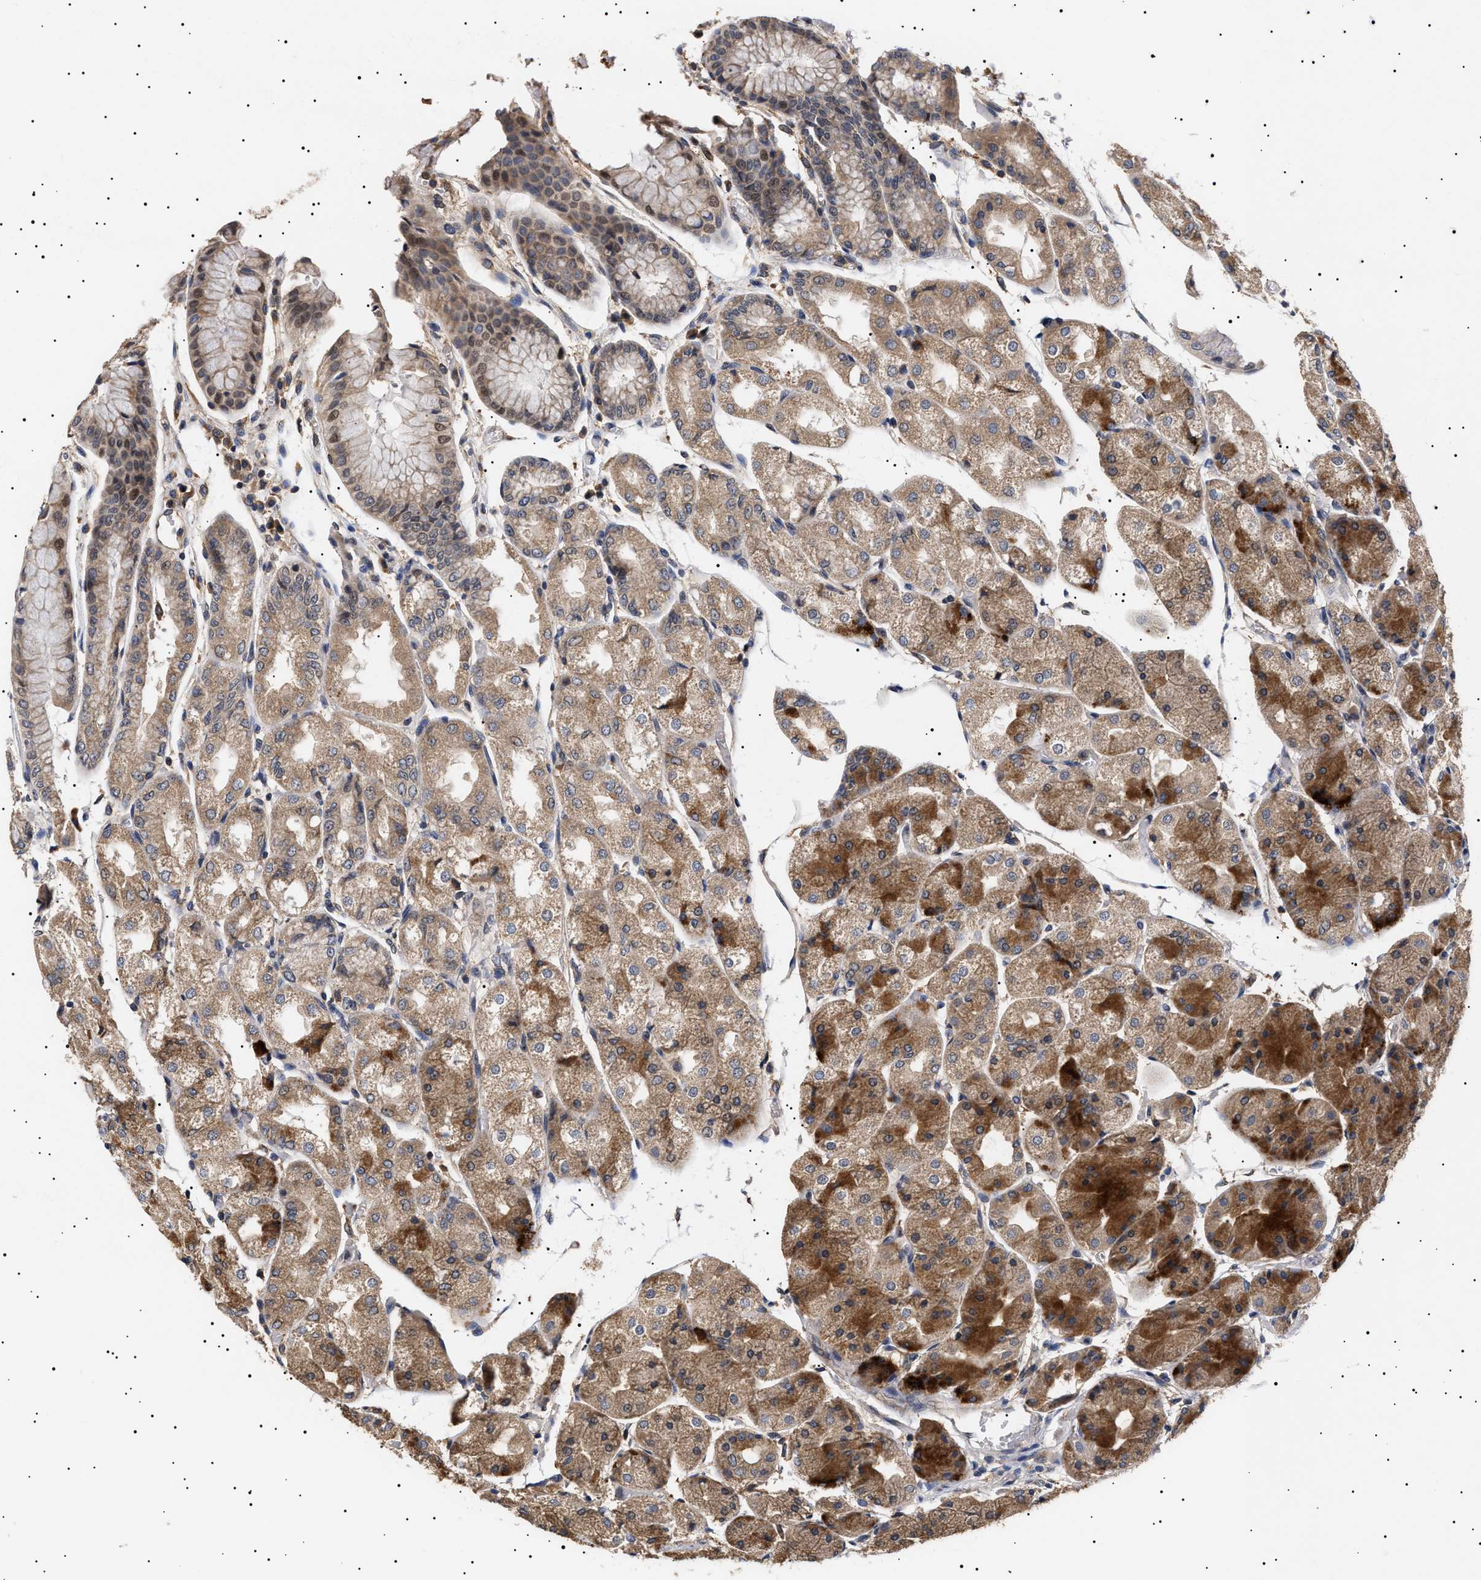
{"staining": {"intensity": "moderate", "quantity": ">75%", "location": "cytoplasmic/membranous,nuclear"}, "tissue": "stomach", "cell_type": "Glandular cells", "image_type": "normal", "snomed": [{"axis": "morphology", "description": "Normal tissue, NOS"}, {"axis": "topography", "description": "Stomach, upper"}], "caption": "Immunohistochemical staining of benign human stomach displays >75% levels of moderate cytoplasmic/membranous,nuclear protein staining in approximately >75% of glandular cells. (IHC, brightfield microscopy, high magnification).", "gene": "KRBA1", "patient": {"sex": "male", "age": 72}}